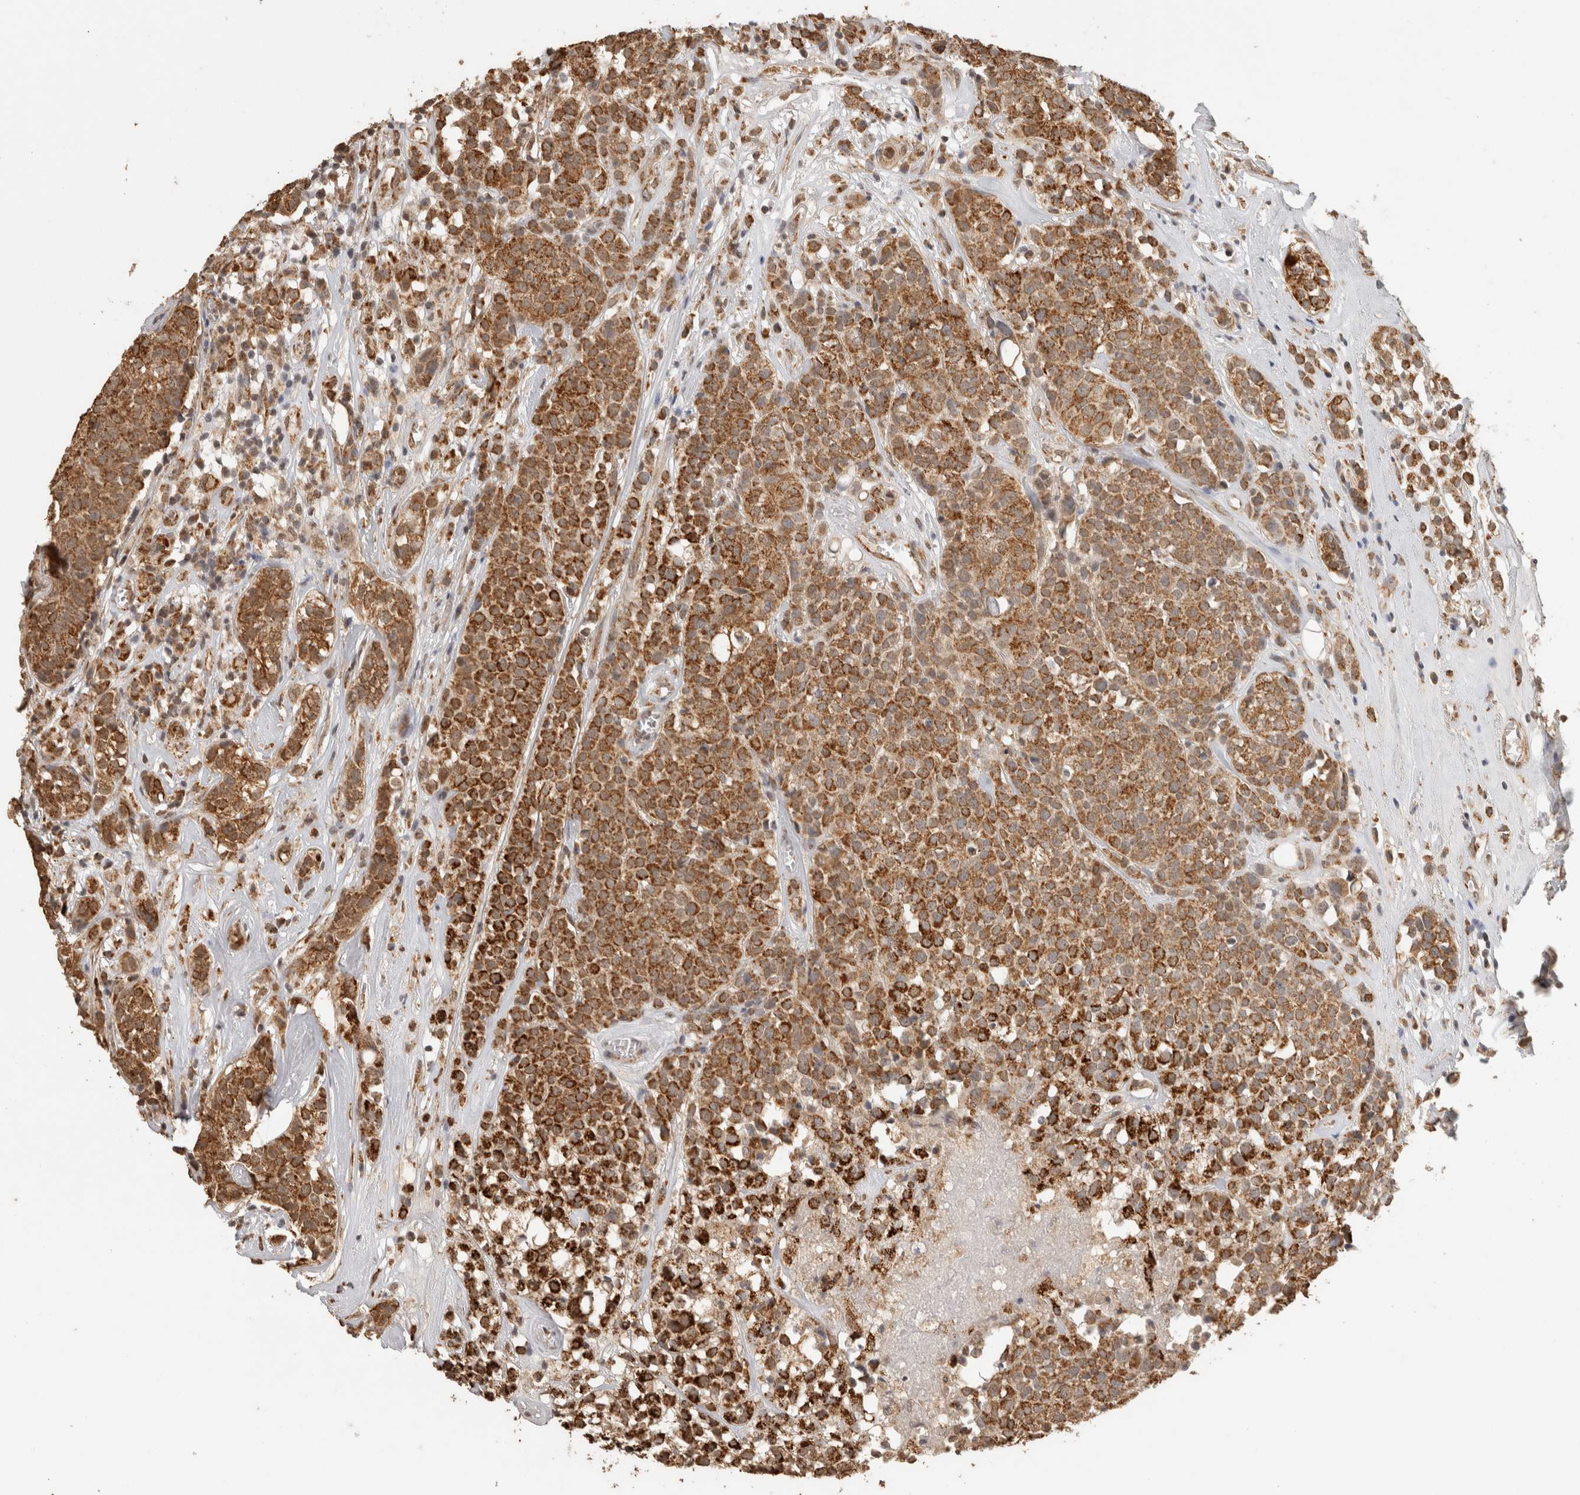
{"staining": {"intensity": "strong", "quantity": ">75%", "location": "cytoplasmic/membranous"}, "tissue": "head and neck cancer", "cell_type": "Tumor cells", "image_type": "cancer", "snomed": [{"axis": "morphology", "description": "Adenocarcinoma, NOS"}, {"axis": "topography", "description": "Salivary gland"}, {"axis": "topography", "description": "Head-Neck"}], "caption": "Protein positivity by immunohistochemistry demonstrates strong cytoplasmic/membranous expression in approximately >75% of tumor cells in head and neck cancer (adenocarcinoma).", "gene": "BNIP3L", "patient": {"sex": "female", "age": 65}}